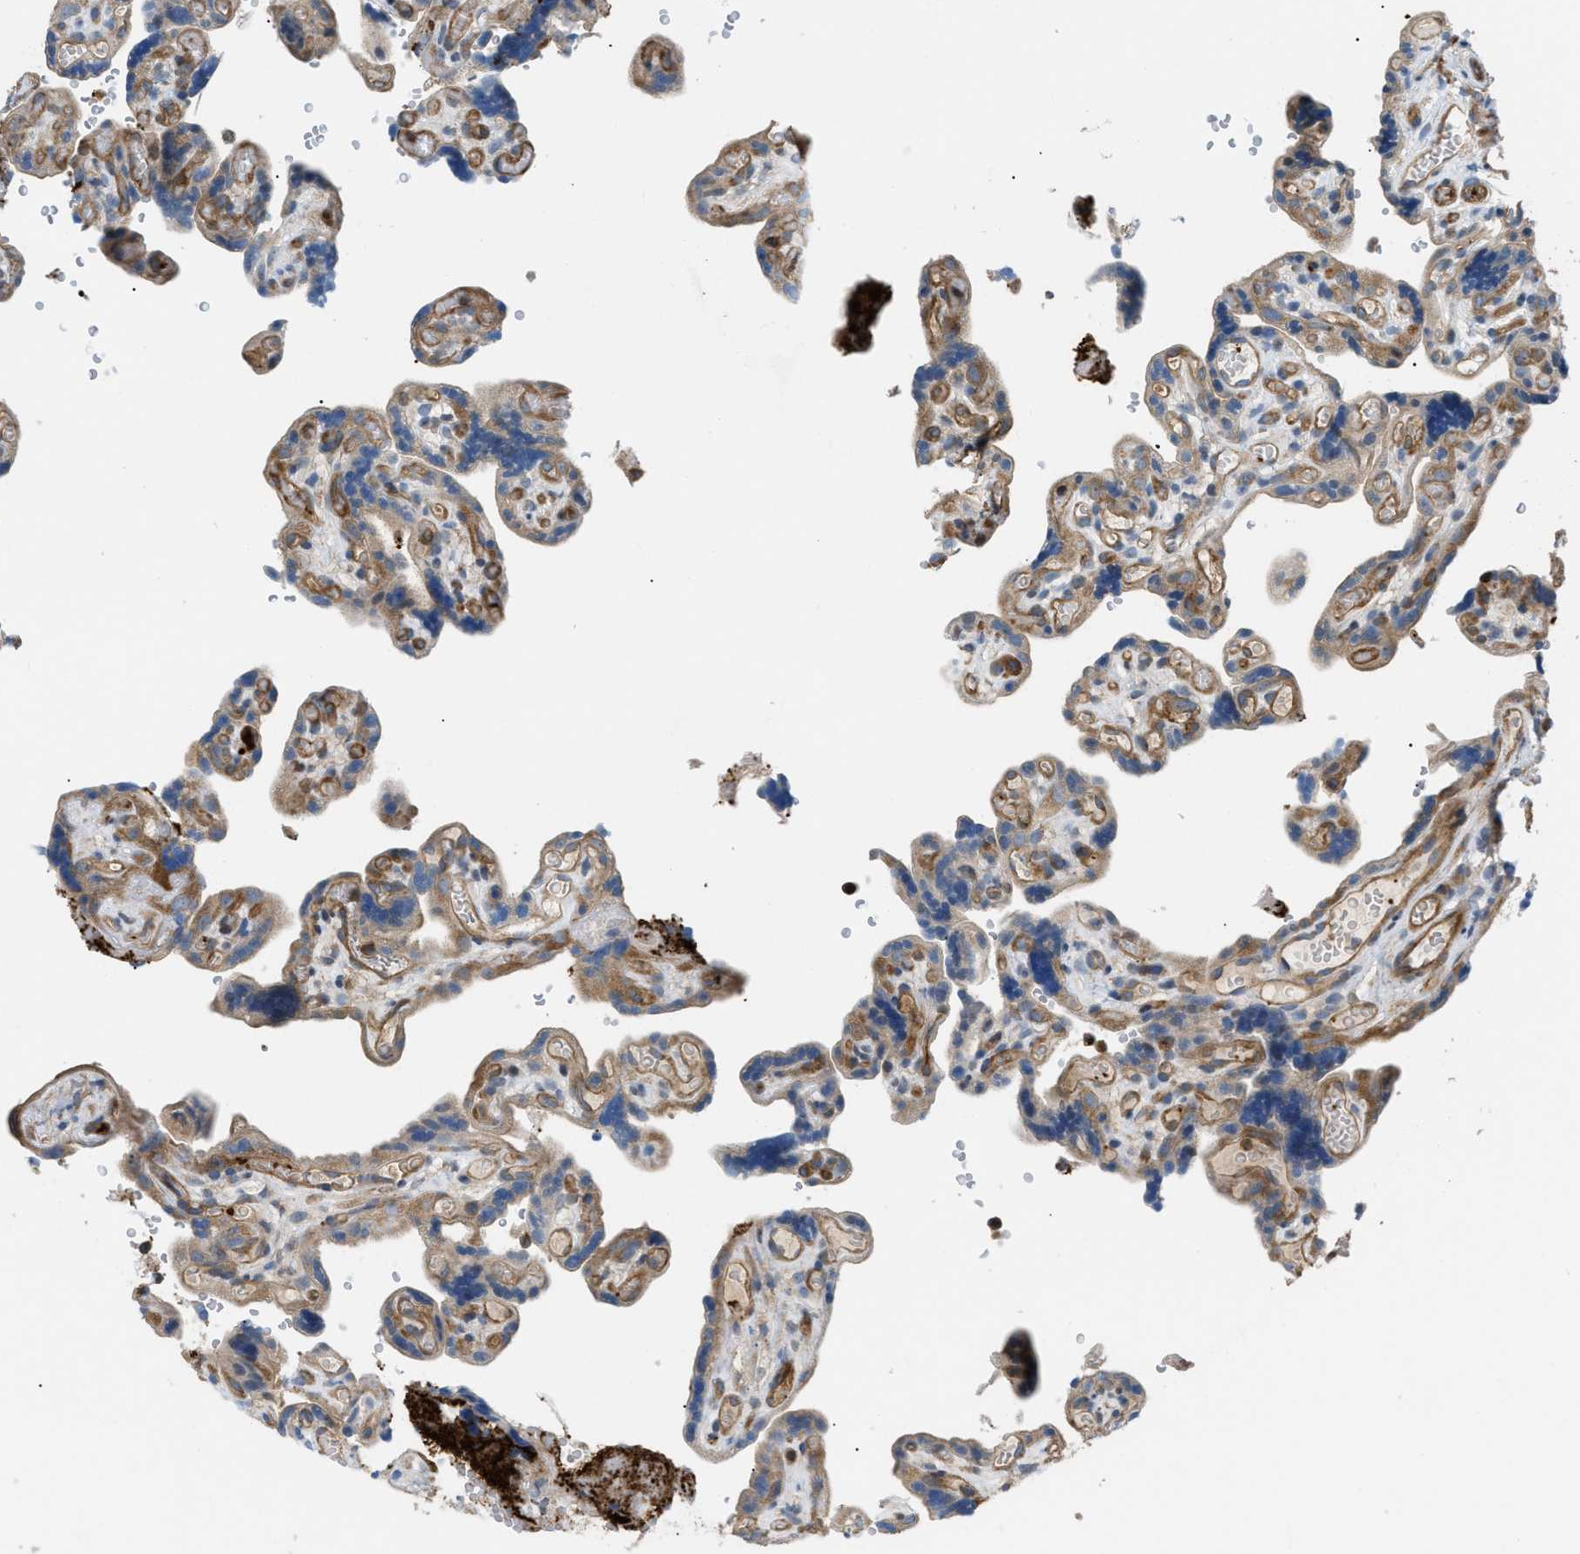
{"staining": {"intensity": "moderate", "quantity": ">75%", "location": "cytoplasmic/membranous"}, "tissue": "placenta", "cell_type": "Decidual cells", "image_type": "normal", "snomed": [{"axis": "morphology", "description": "Normal tissue, NOS"}, {"axis": "topography", "description": "Placenta"}], "caption": "A brown stain shows moderate cytoplasmic/membranous staining of a protein in decidual cells of normal human placenta. The protein is stained brown, and the nuclei are stained in blue (DAB (3,3'-diaminobenzidine) IHC with brightfield microscopy, high magnification).", "gene": "ATP2A3", "patient": {"sex": "female", "age": 30}}